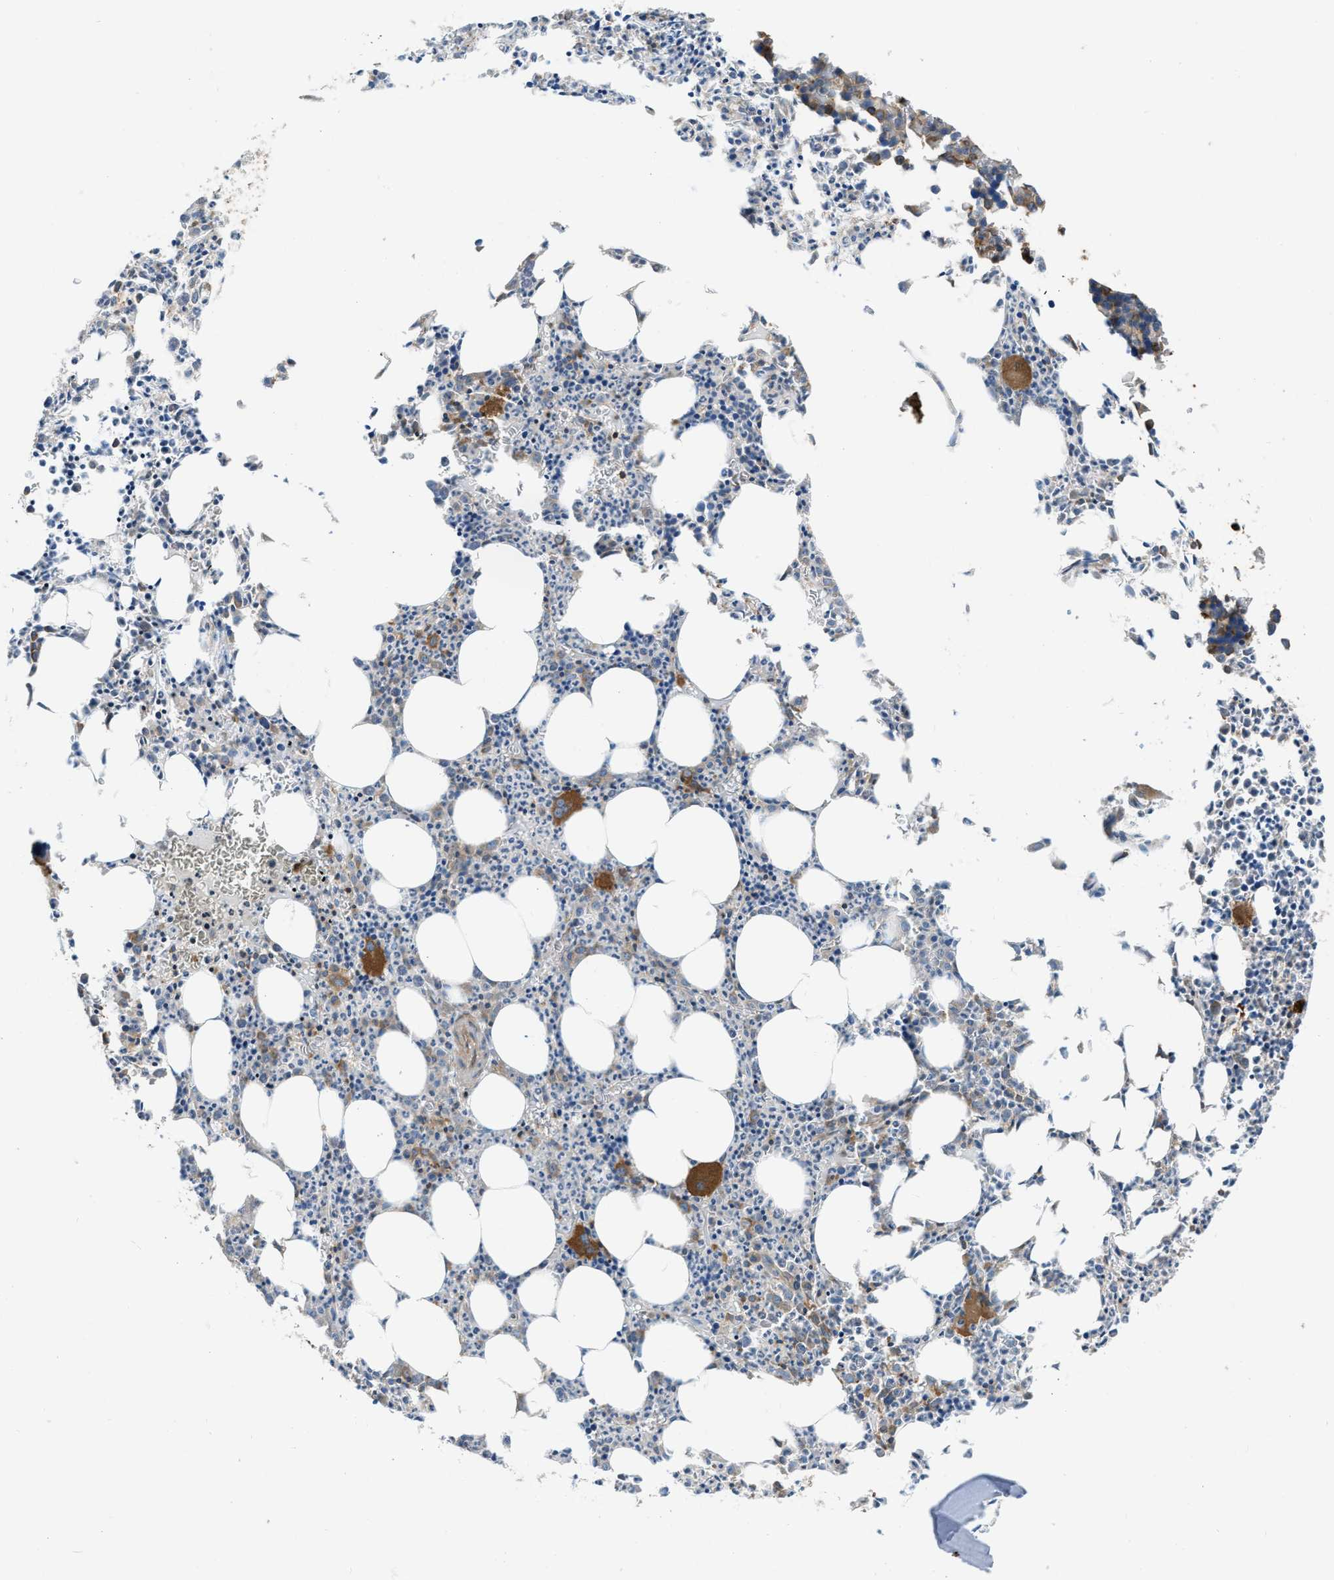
{"staining": {"intensity": "strong", "quantity": "<25%", "location": "cytoplasmic/membranous"}, "tissue": "bone marrow", "cell_type": "Hematopoietic cells", "image_type": "normal", "snomed": [{"axis": "morphology", "description": "Normal tissue, NOS"}, {"axis": "morphology", "description": "Inflammation, NOS"}, {"axis": "topography", "description": "Bone marrow"}], "caption": "Strong cytoplasmic/membranous protein positivity is identified in approximately <25% of hematopoietic cells in bone marrow. (Stains: DAB (3,3'-diaminobenzidine) in brown, nuclei in blue, Microscopy: brightfield microscopy at high magnification).", "gene": "PFKP", "patient": {"sex": "female", "age": 40}}